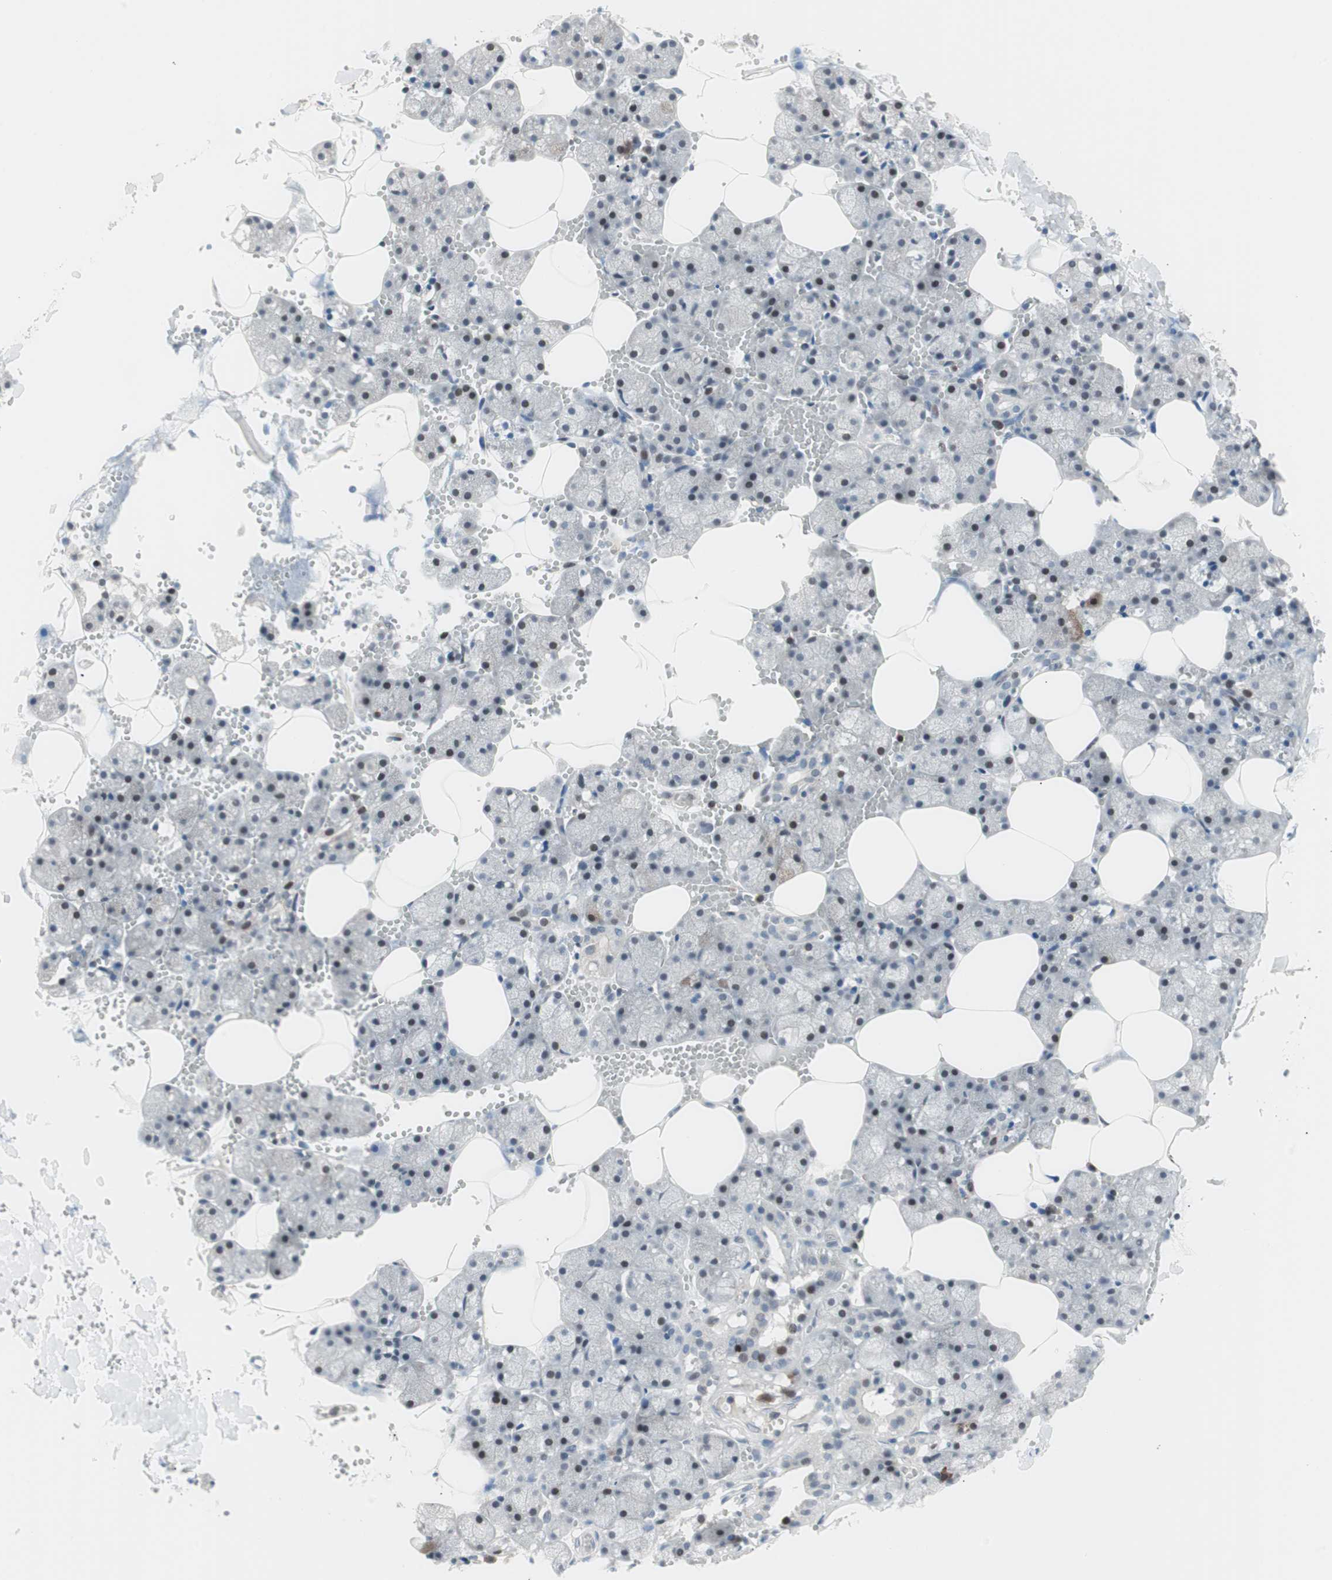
{"staining": {"intensity": "moderate", "quantity": "<25%", "location": "cytoplasmic/membranous"}, "tissue": "salivary gland", "cell_type": "Glandular cells", "image_type": "normal", "snomed": [{"axis": "morphology", "description": "Normal tissue, NOS"}, {"axis": "topography", "description": "Salivary gland"}], "caption": "Glandular cells demonstrate moderate cytoplasmic/membranous staining in approximately <25% of cells in benign salivary gland. Nuclei are stained in blue.", "gene": "POLH", "patient": {"sex": "male", "age": 62}}